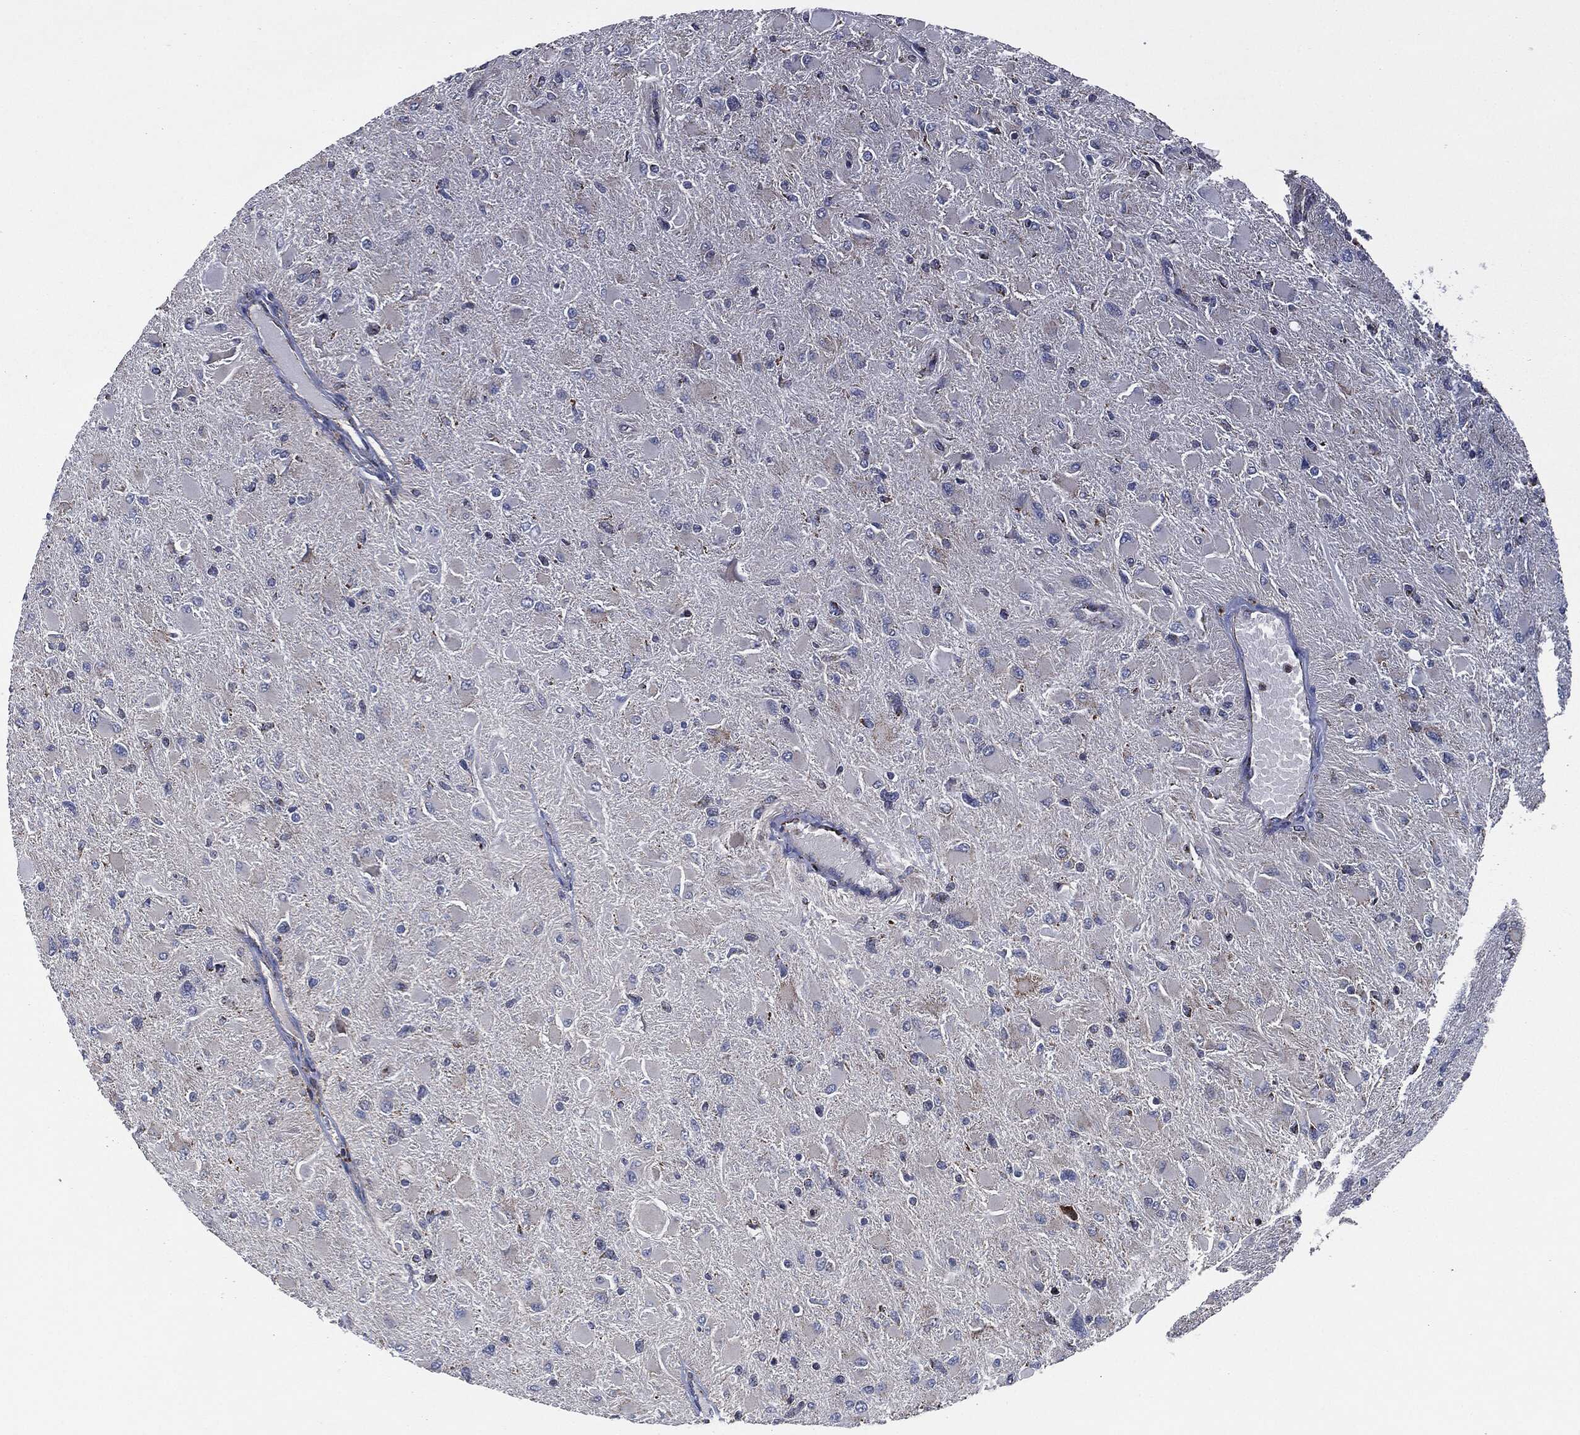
{"staining": {"intensity": "negative", "quantity": "none", "location": "none"}, "tissue": "glioma", "cell_type": "Tumor cells", "image_type": "cancer", "snomed": [{"axis": "morphology", "description": "Glioma, malignant, High grade"}, {"axis": "topography", "description": "Cerebral cortex"}], "caption": "Malignant glioma (high-grade) was stained to show a protein in brown. There is no significant staining in tumor cells.", "gene": "NDUFV2", "patient": {"sex": "female", "age": 36}}